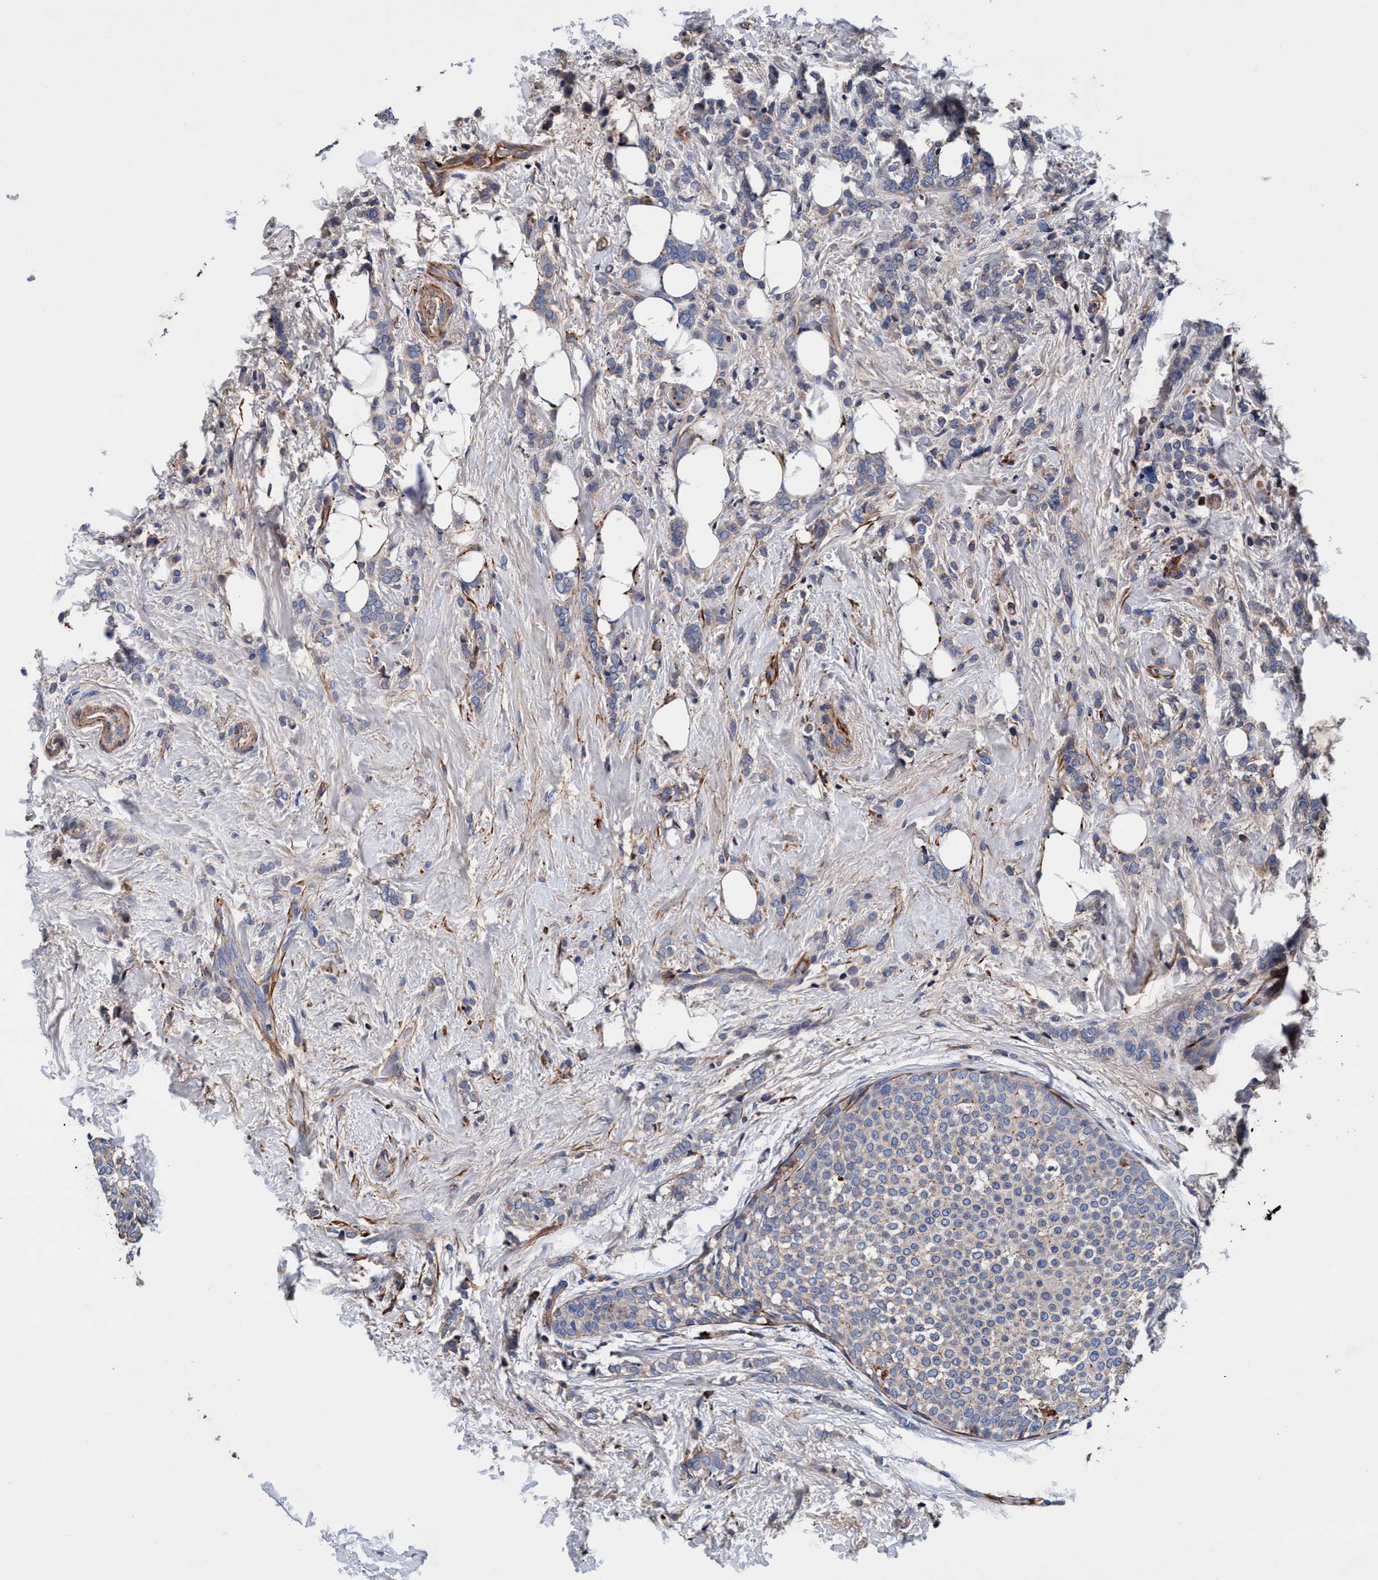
{"staining": {"intensity": "weak", "quantity": "<25%", "location": "cytoplasmic/membranous"}, "tissue": "breast cancer", "cell_type": "Tumor cells", "image_type": "cancer", "snomed": [{"axis": "morphology", "description": "Lobular carcinoma"}, {"axis": "topography", "description": "Breast"}], "caption": "Tumor cells show no significant staining in lobular carcinoma (breast).", "gene": "RNF208", "patient": {"sex": "female", "age": 50}}